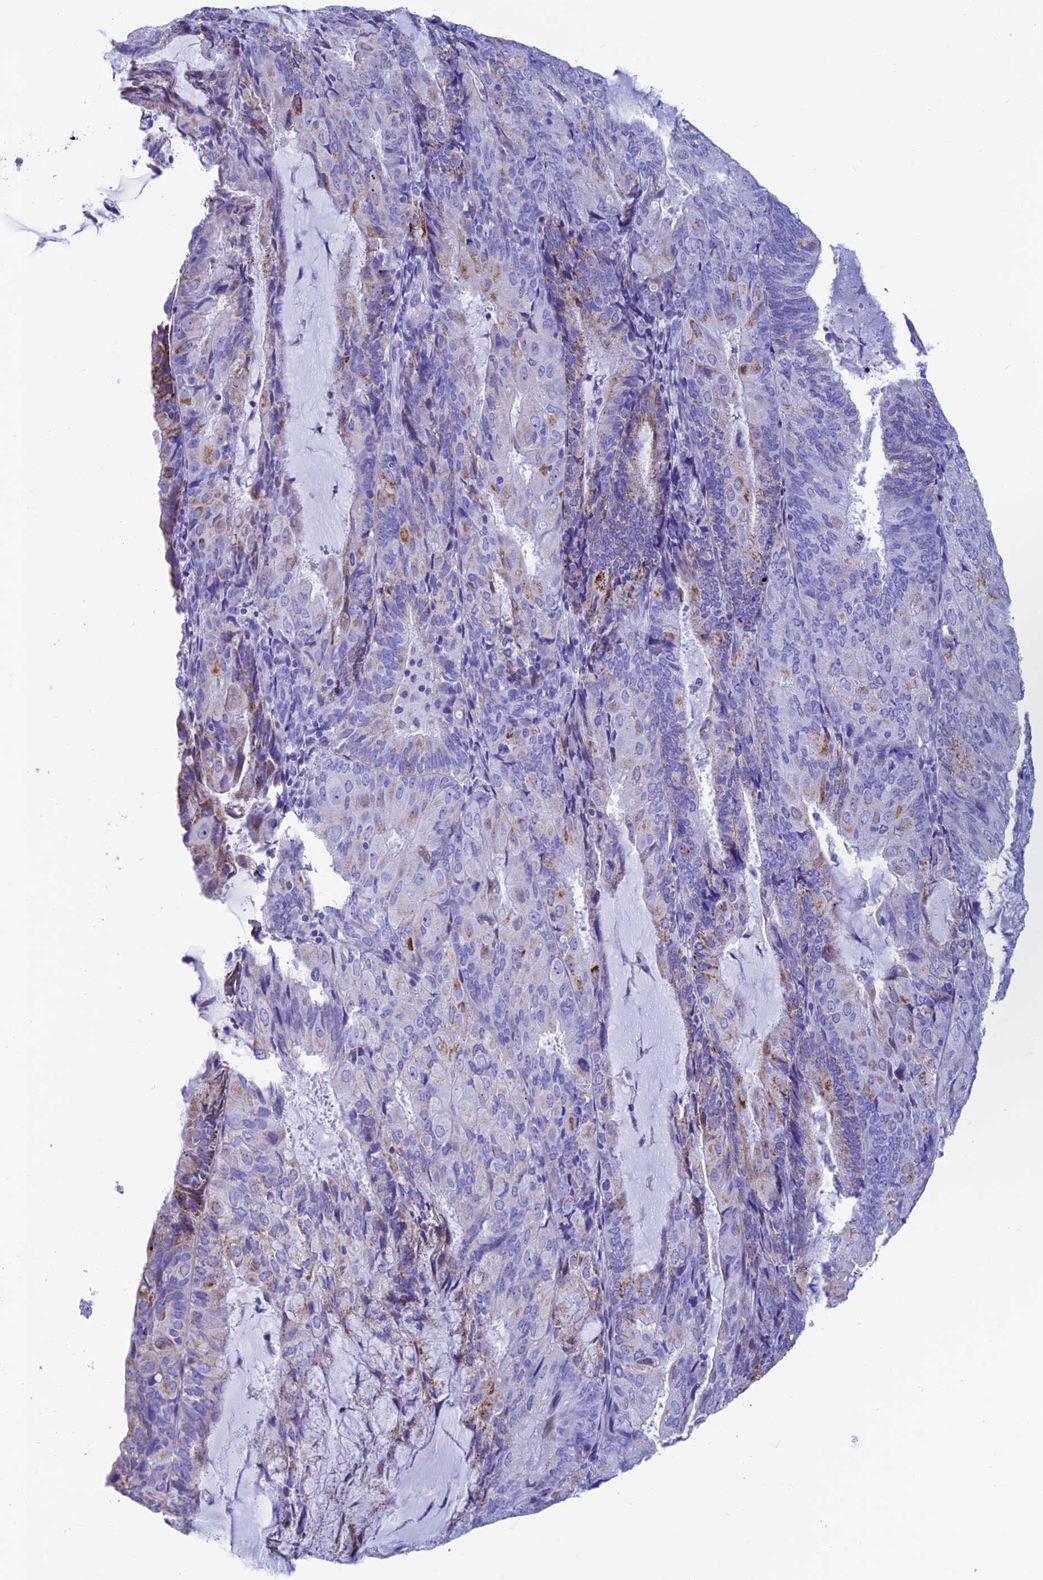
{"staining": {"intensity": "moderate", "quantity": "<25%", "location": "cytoplasmic/membranous"}, "tissue": "endometrial cancer", "cell_type": "Tumor cells", "image_type": "cancer", "snomed": [{"axis": "morphology", "description": "Adenocarcinoma, NOS"}, {"axis": "topography", "description": "Endometrium"}], "caption": "A low amount of moderate cytoplasmic/membranous positivity is appreciated in approximately <25% of tumor cells in endometrial cancer (adenocarcinoma) tissue.", "gene": "NXPE4", "patient": {"sex": "female", "age": 81}}